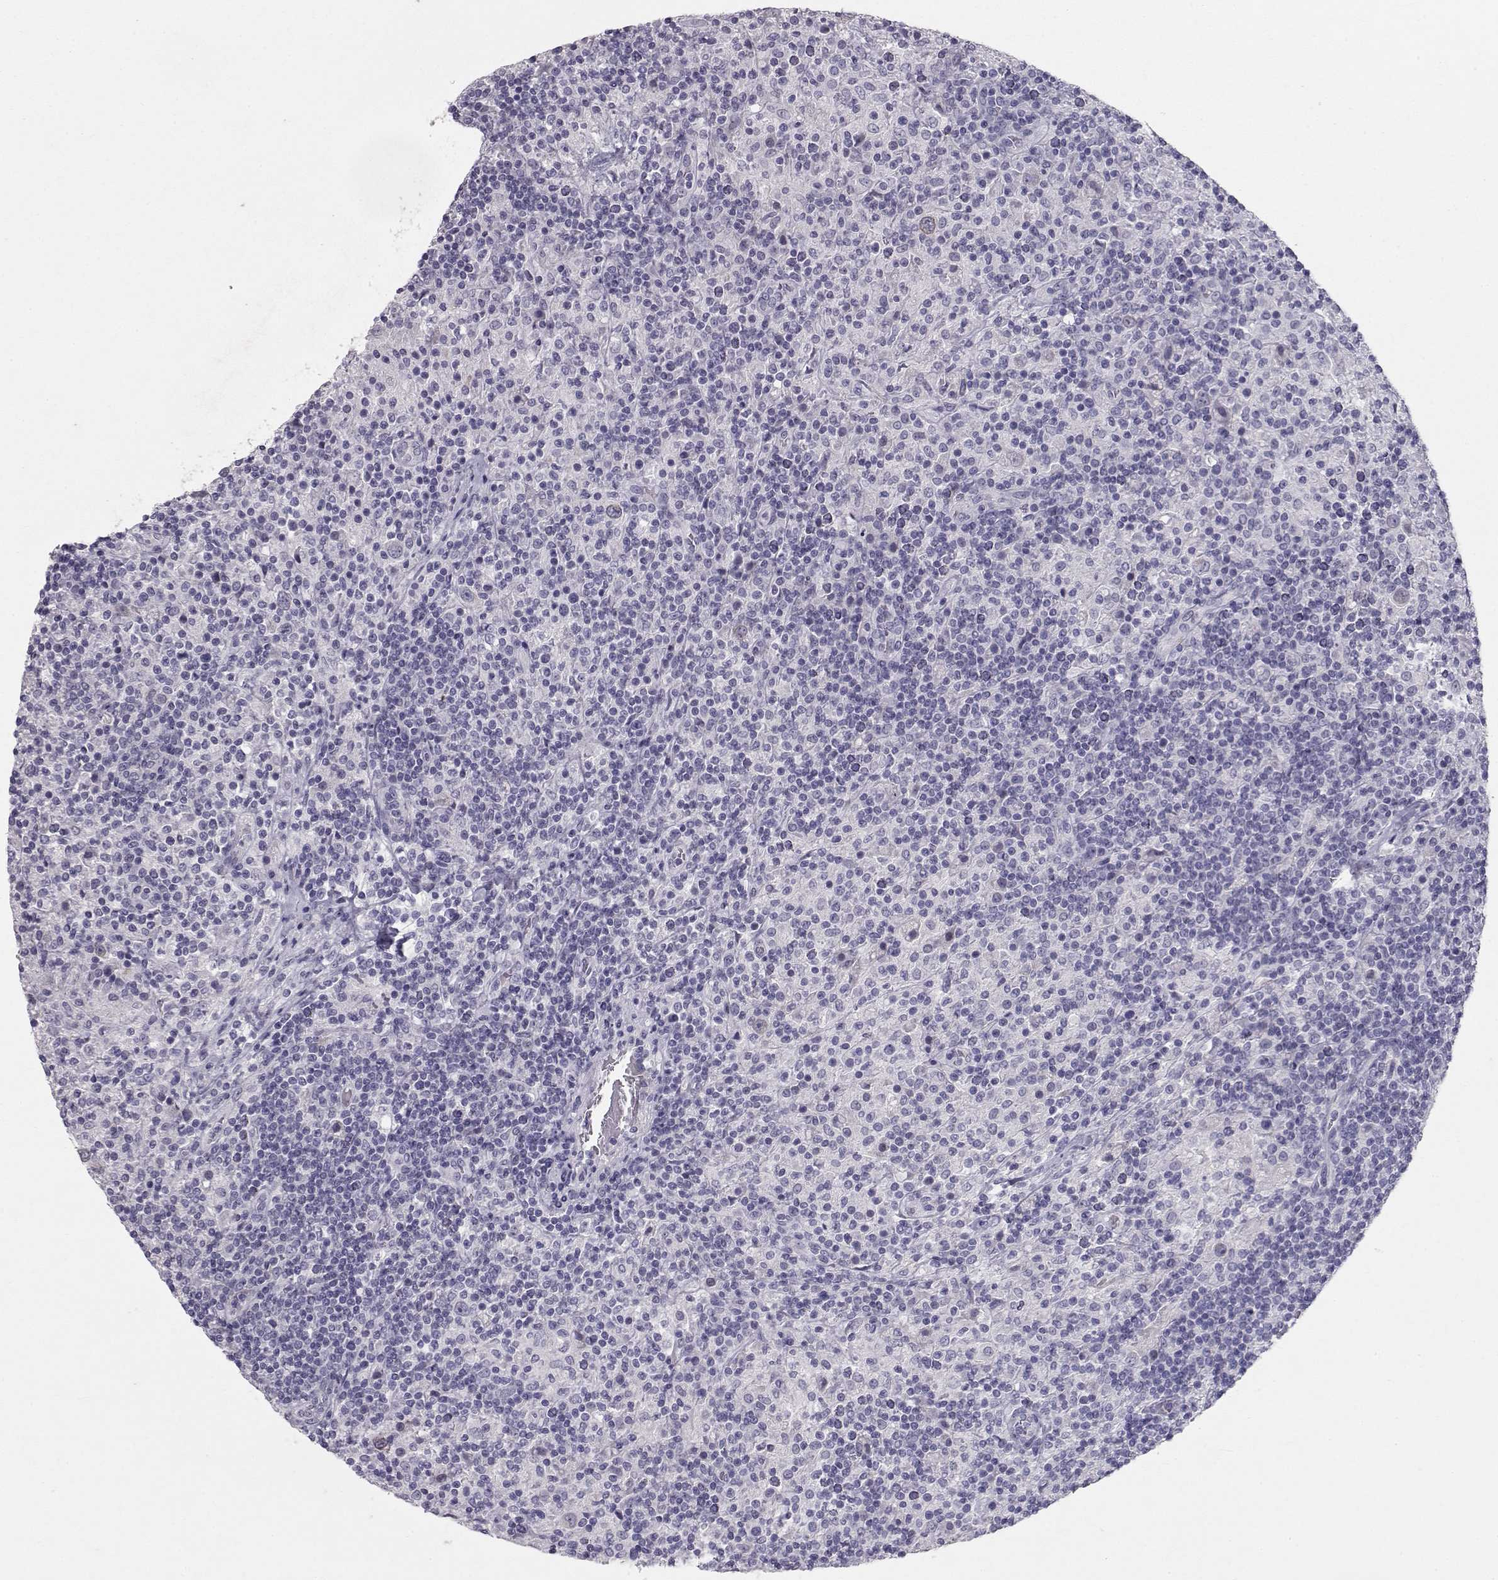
{"staining": {"intensity": "negative", "quantity": "none", "location": "none"}, "tissue": "lymphoma", "cell_type": "Tumor cells", "image_type": "cancer", "snomed": [{"axis": "morphology", "description": "Hodgkin's disease, NOS"}, {"axis": "topography", "description": "Lymph node"}], "caption": "Immunohistochemical staining of human Hodgkin's disease displays no significant expression in tumor cells.", "gene": "LAMB3", "patient": {"sex": "male", "age": 70}}